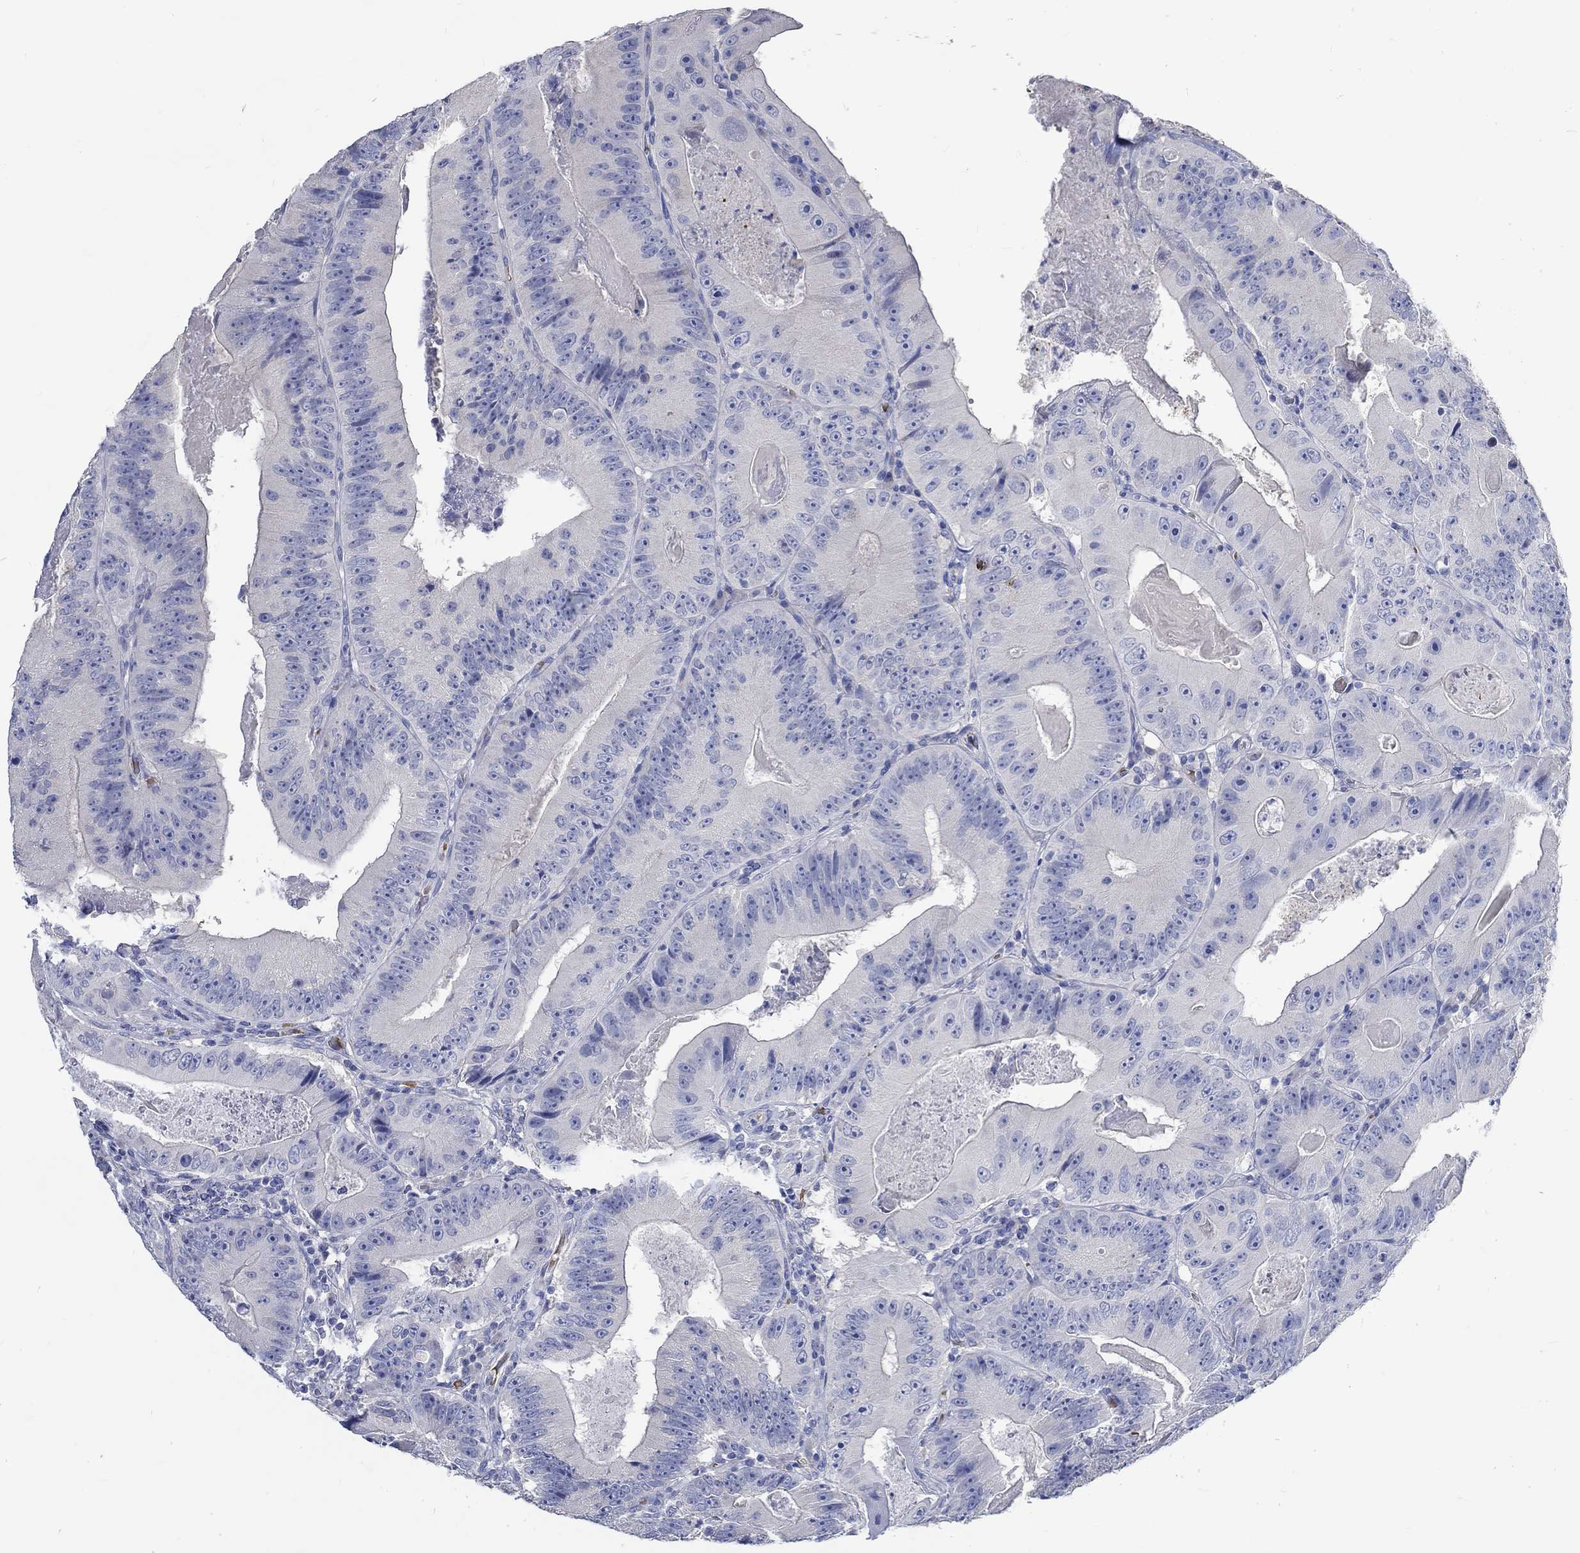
{"staining": {"intensity": "negative", "quantity": "none", "location": "none"}, "tissue": "colorectal cancer", "cell_type": "Tumor cells", "image_type": "cancer", "snomed": [{"axis": "morphology", "description": "Adenocarcinoma, NOS"}, {"axis": "topography", "description": "Colon"}], "caption": "A micrograph of human colorectal adenocarcinoma is negative for staining in tumor cells. The staining was performed using DAB (3,3'-diaminobenzidine) to visualize the protein expression in brown, while the nuclei were stained in blue with hematoxylin (Magnification: 20x).", "gene": "KCNA1", "patient": {"sex": "female", "age": 86}}